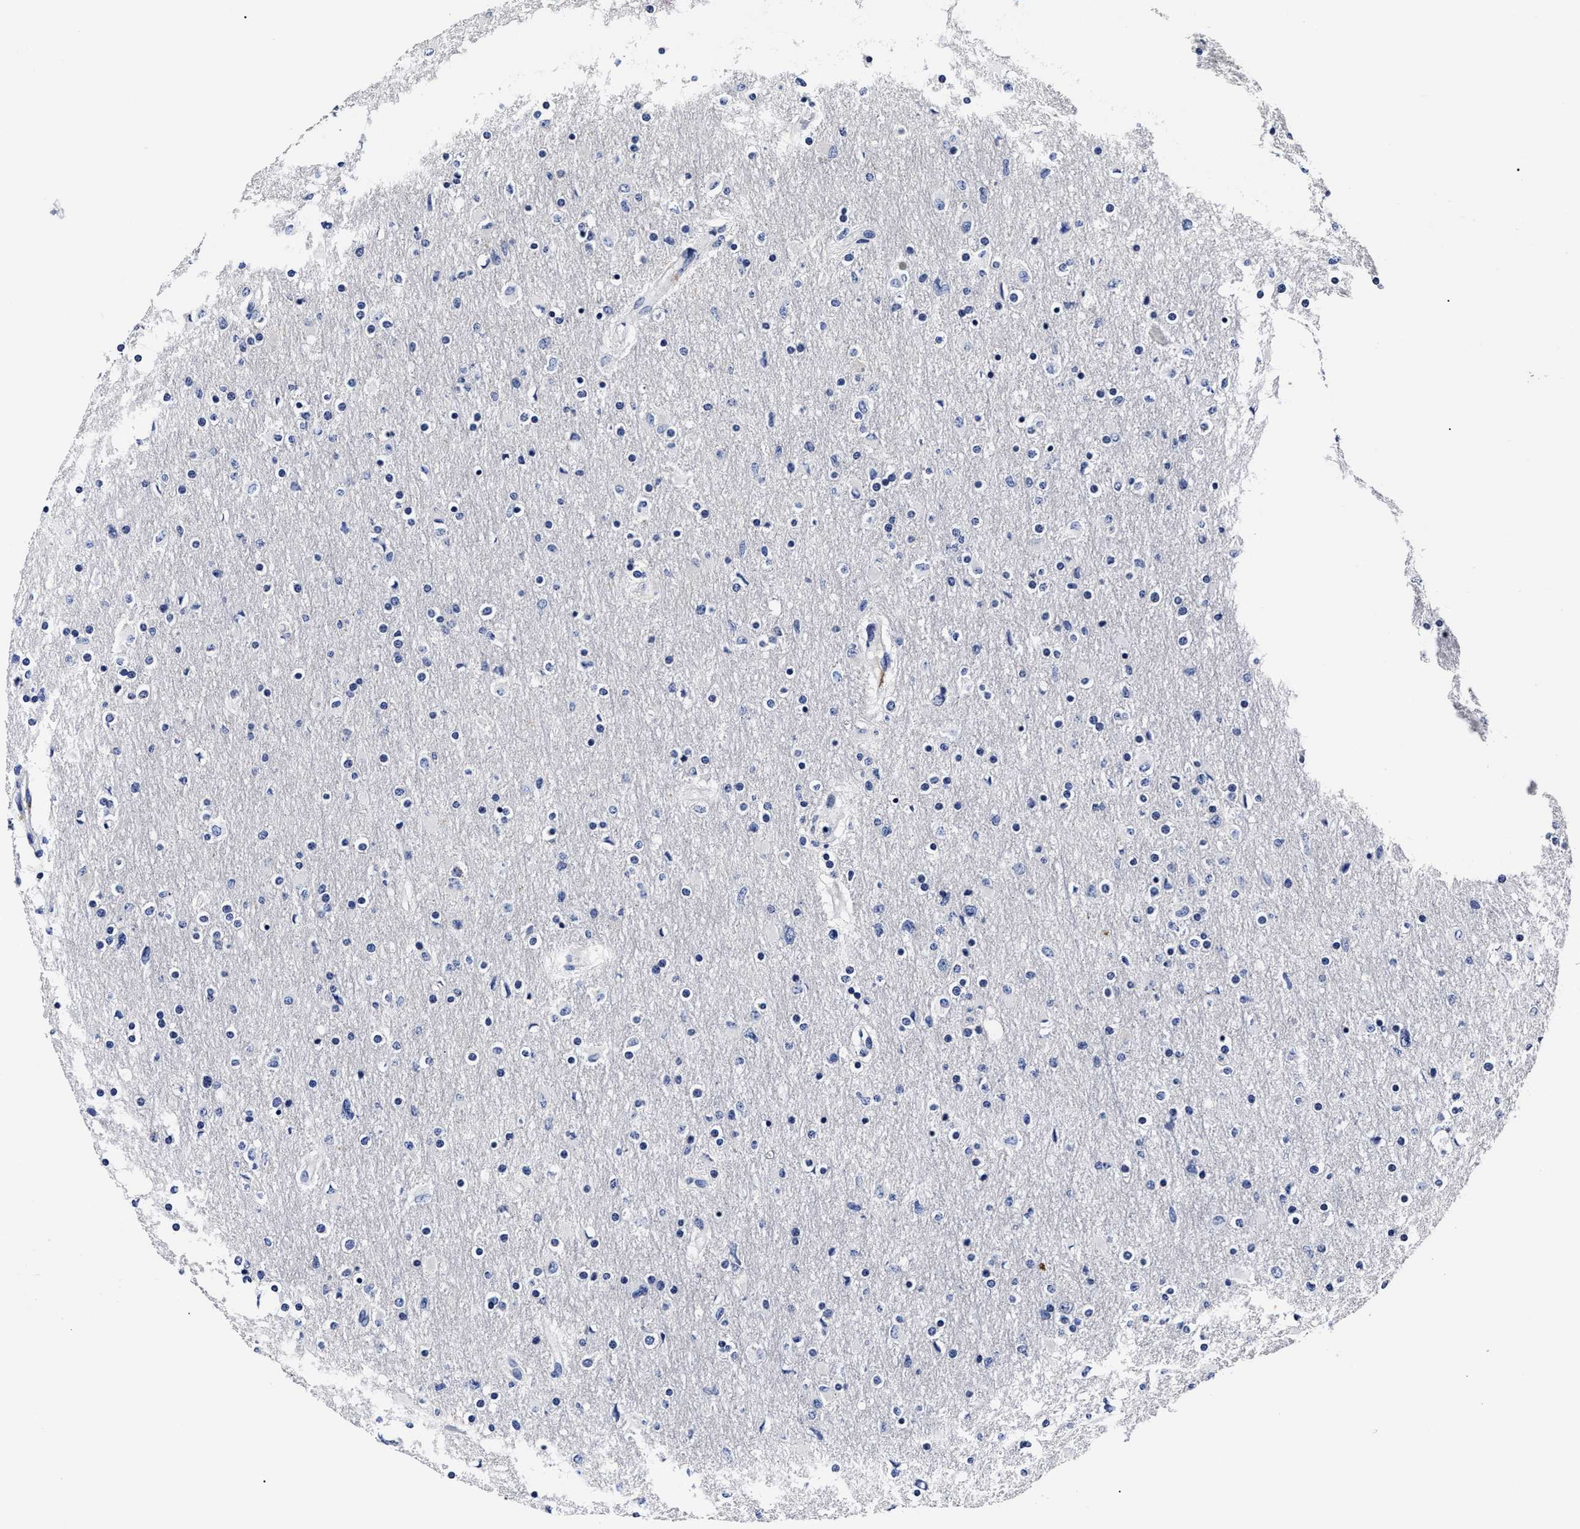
{"staining": {"intensity": "negative", "quantity": "none", "location": "none"}, "tissue": "glioma", "cell_type": "Tumor cells", "image_type": "cancer", "snomed": [{"axis": "morphology", "description": "Glioma, malignant, High grade"}, {"axis": "topography", "description": "Cerebral cortex"}], "caption": "This is an IHC photomicrograph of human glioma. There is no positivity in tumor cells.", "gene": "OLFML2A", "patient": {"sex": "female", "age": 36}}